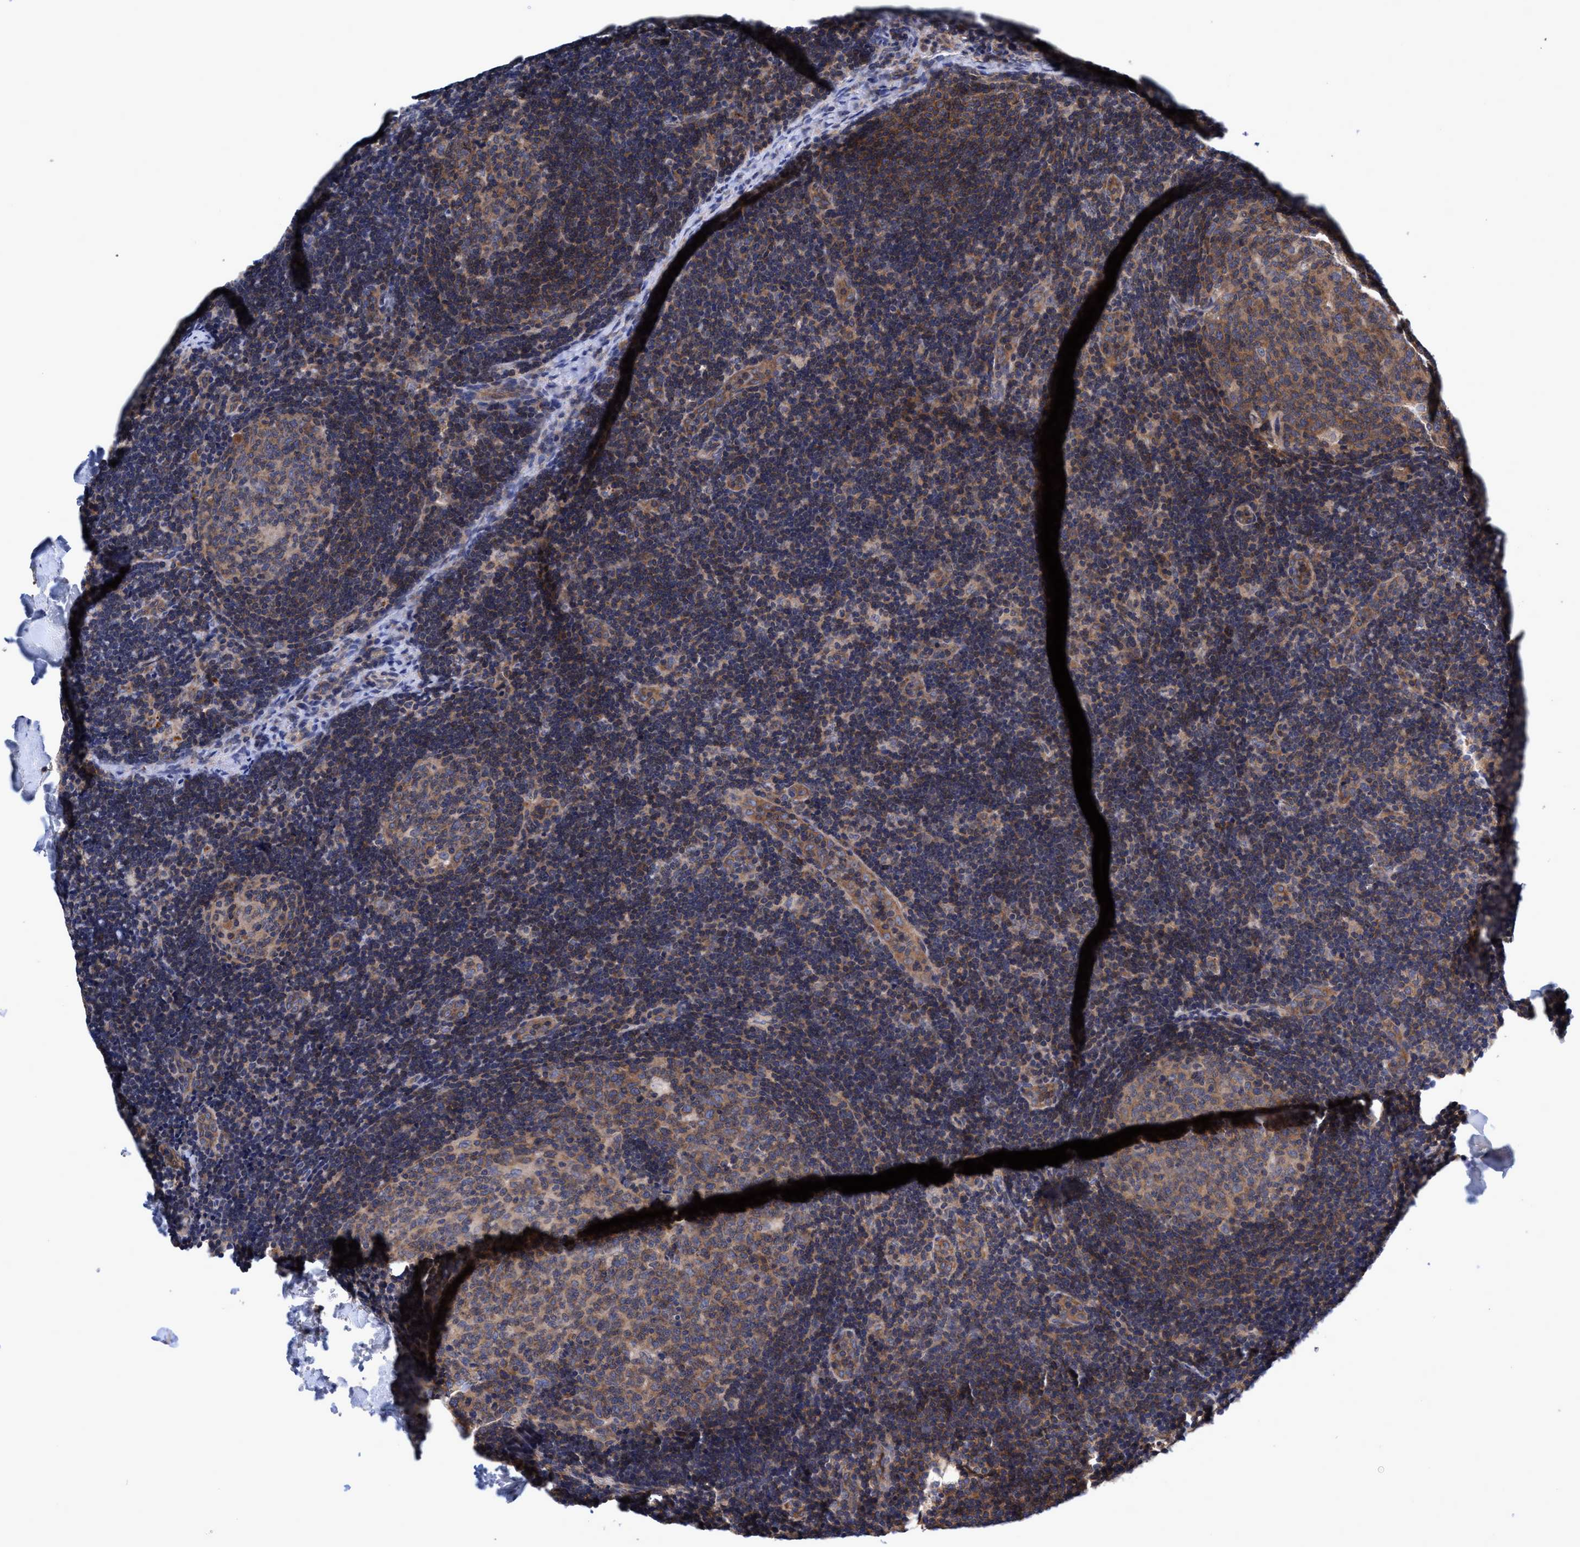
{"staining": {"intensity": "weak", "quantity": ">75%", "location": "cytoplasmic/membranous"}, "tissue": "lymph node", "cell_type": "Germinal center cells", "image_type": "normal", "snomed": [{"axis": "morphology", "description": "Normal tissue, NOS"}, {"axis": "topography", "description": "Lymph node"}], "caption": "Immunohistochemistry (IHC) histopathology image of unremarkable lymph node stained for a protein (brown), which shows low levels of weak cytoplasmic/membranous positivity in about >75% of germinal center cells.", "gene": "CALCOCO2", "patient": {"sex": "female", "age": 14}}